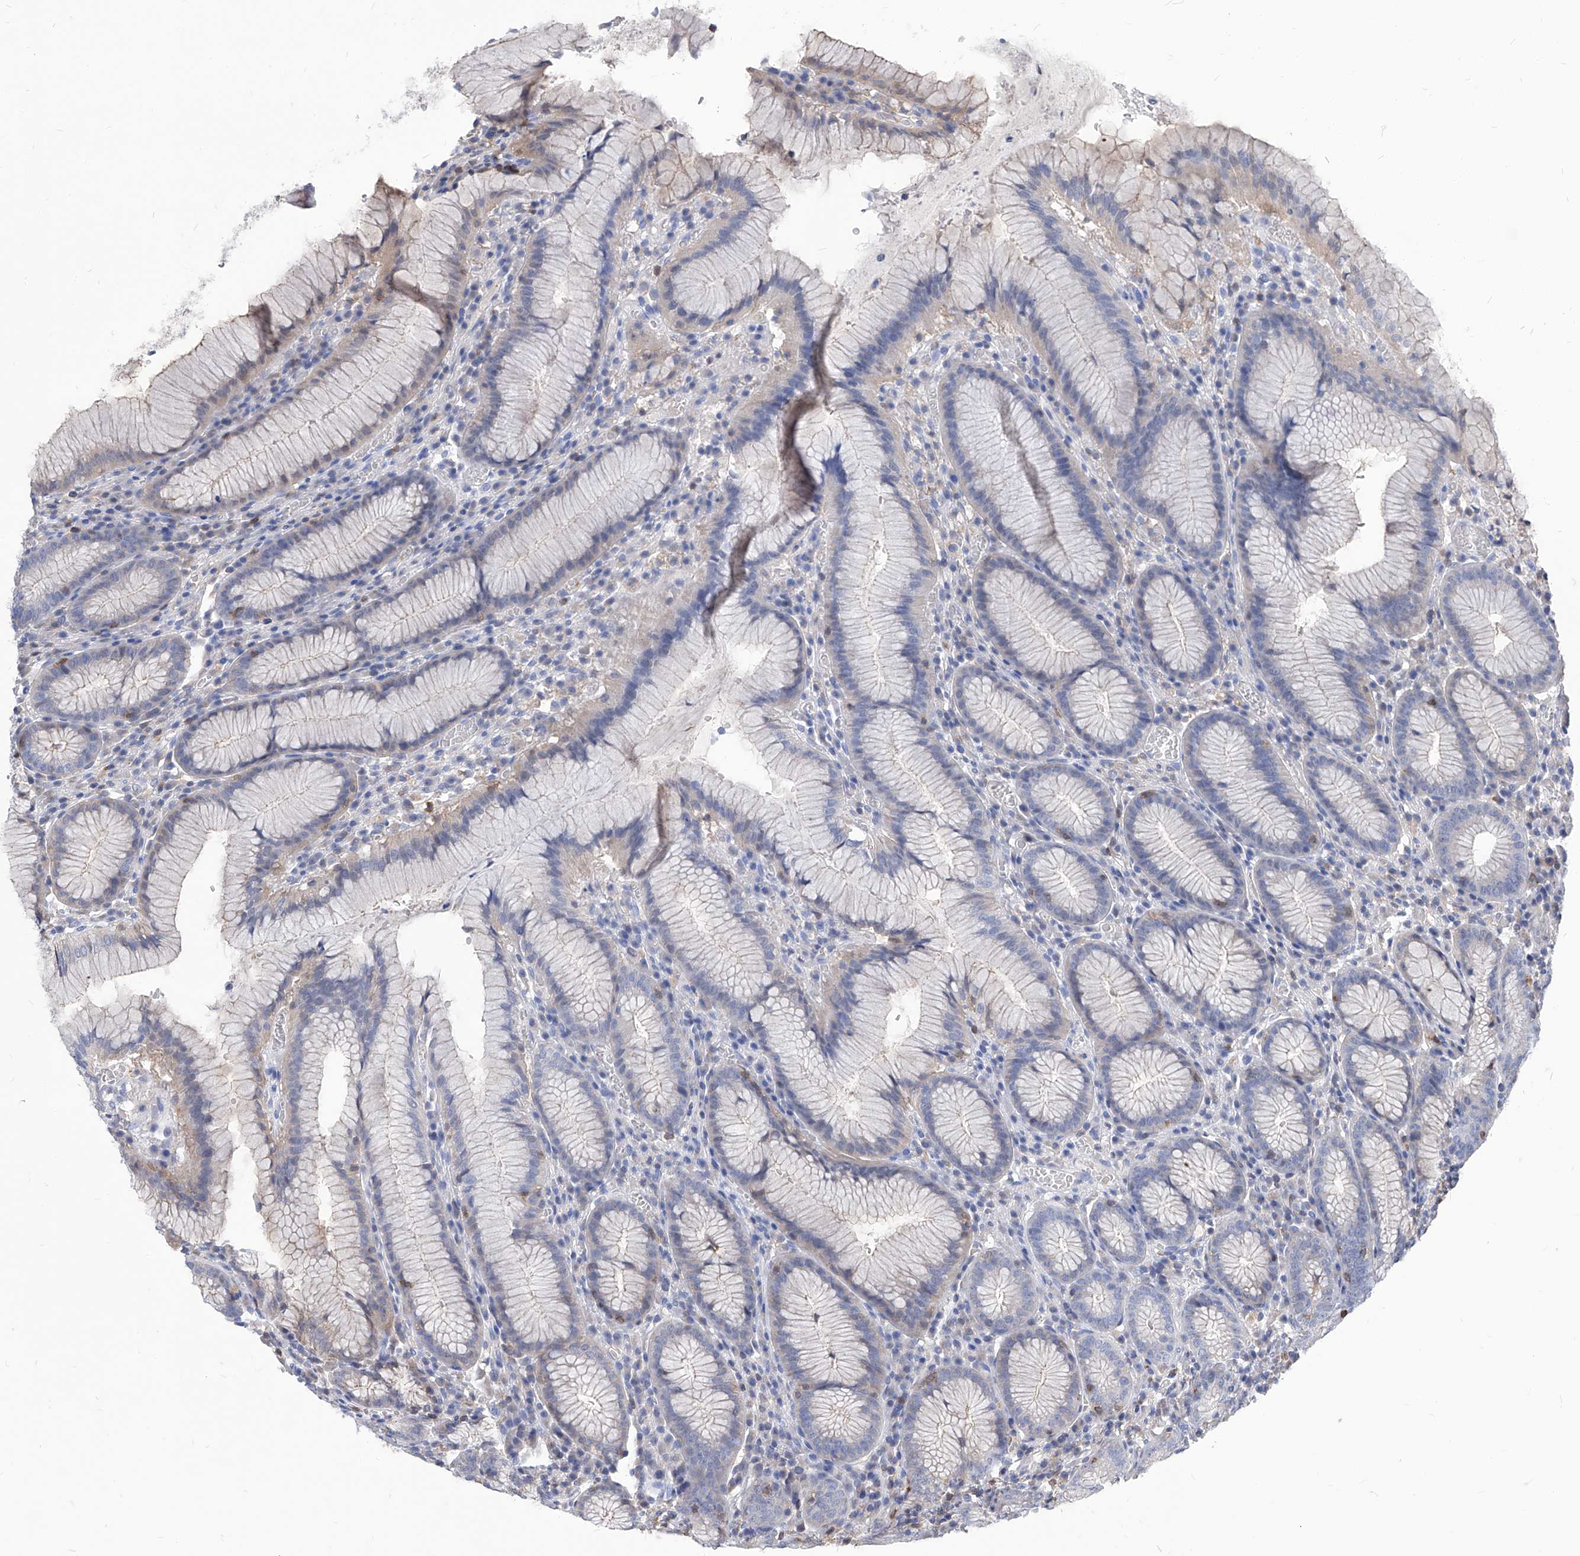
{"staining": {"intensity": "moderate", "quantity": "<25%", "location": "cytoplasmic/membranous"}, "tissue": "stomach", "cell_type": "Glandular cells", "image_type": "normal", "snomed": [{"axis": "morphology", "description": "Normal tissue, NOS"}, {"axis": "topography", "description": "Stomach"}], "caption": "DAB immunohistochemical staining of unremarkable stomach reveals moderate cytoplasmic/membranous protein staining in approximately <25% of glandular cells. The protein is shown in brown color, while the nuclei are stained blue.", "gene": "ABRACL", "patient": {"sex": "male", "age": 55}}